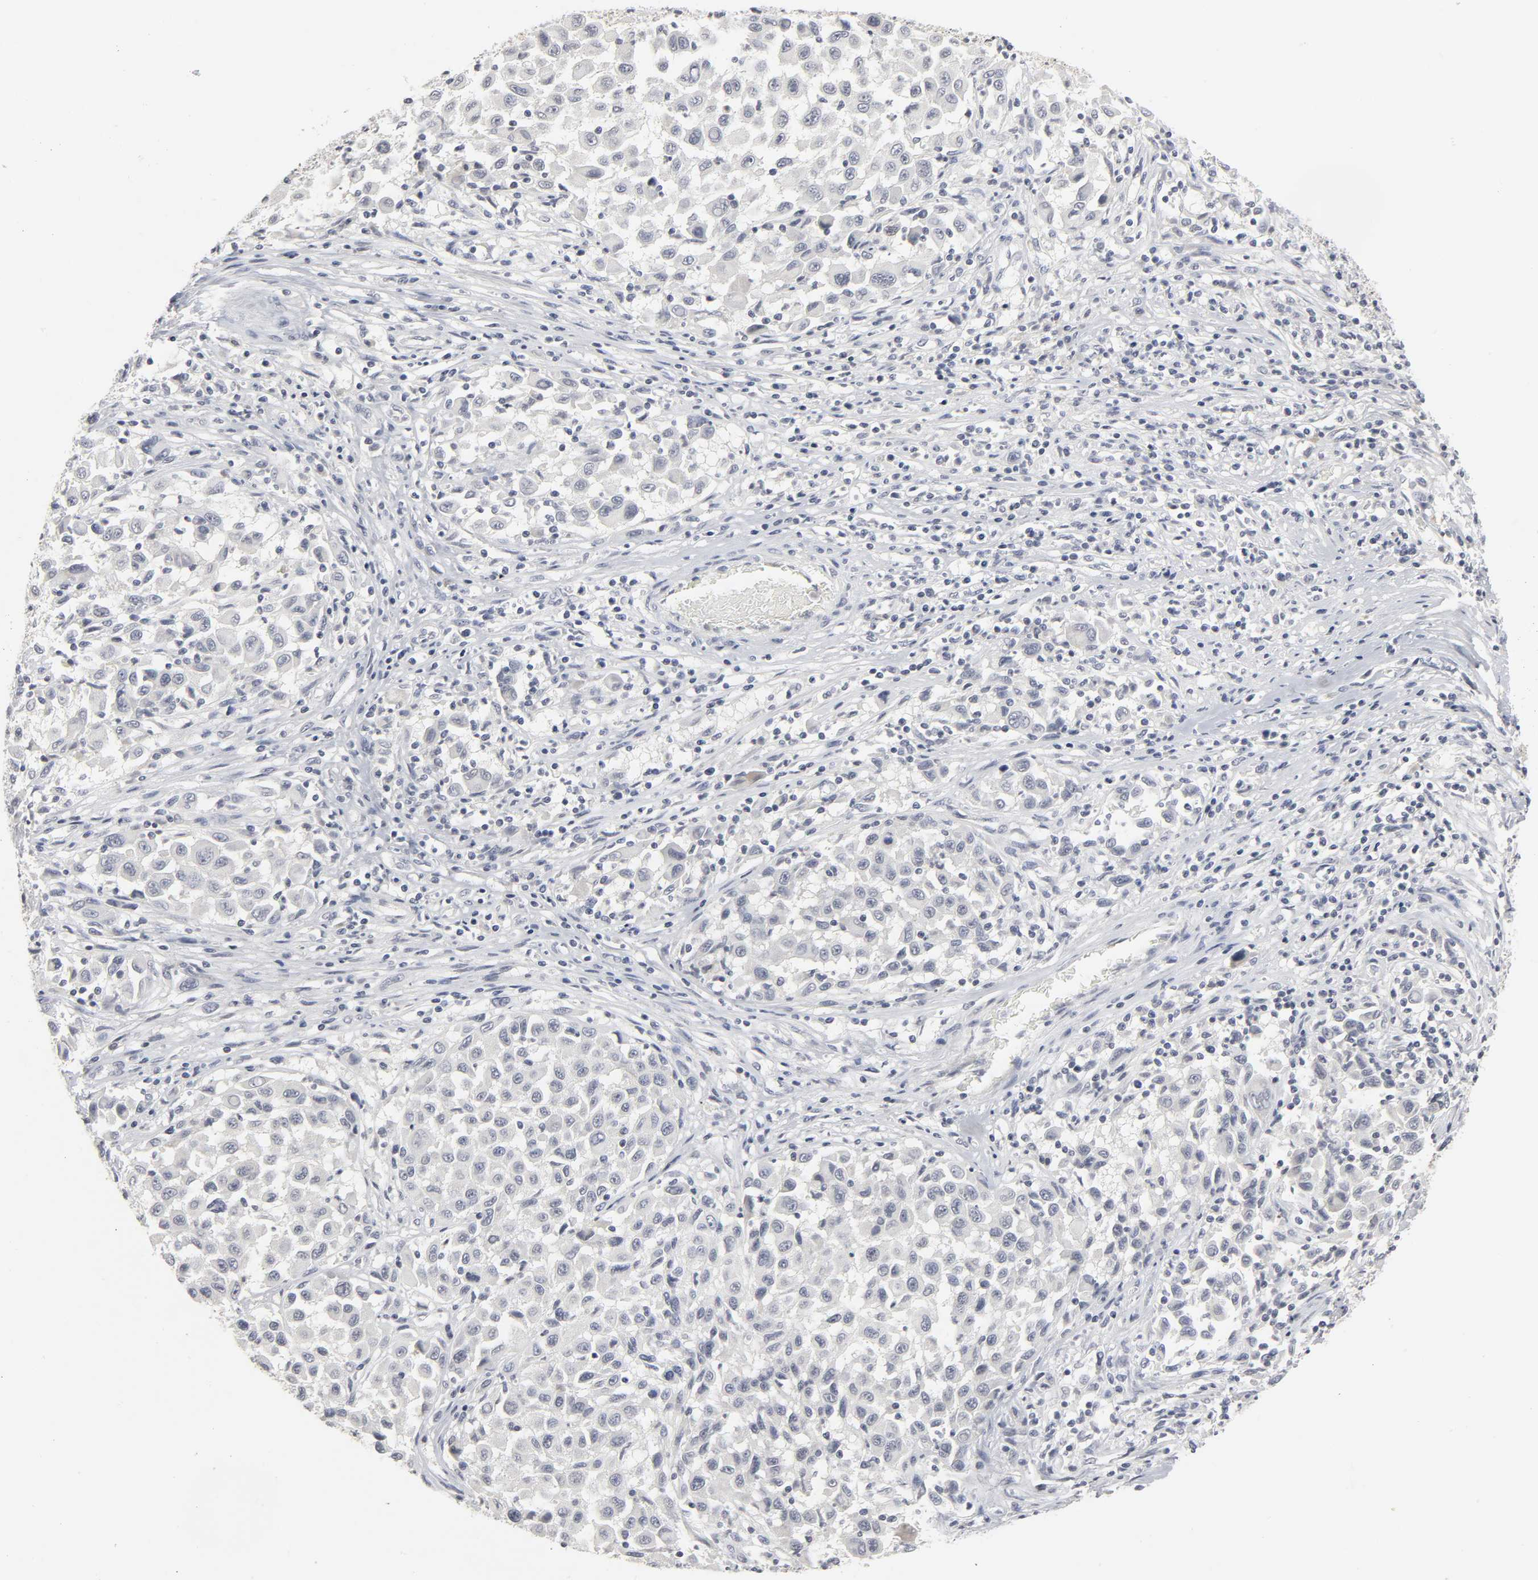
{"staining": {"intensity": "negative", "quantity": "none", "location": "none"}, "tissue": "melanoma", "cell_type": "Tumor cells", "image_type": "cancer", "snomed": [{"axis": "morphology", "description": "Malignant melanoma, Metastatic site"}, {"axis": "topography", "description": "Lymph node"}], "caption": "Protein analysis of malignant melanoma (metastatic site) shows no significant staining in tumor cells.", "gene": "TCAP", "patient": {"sex": "male", "age": 61}}